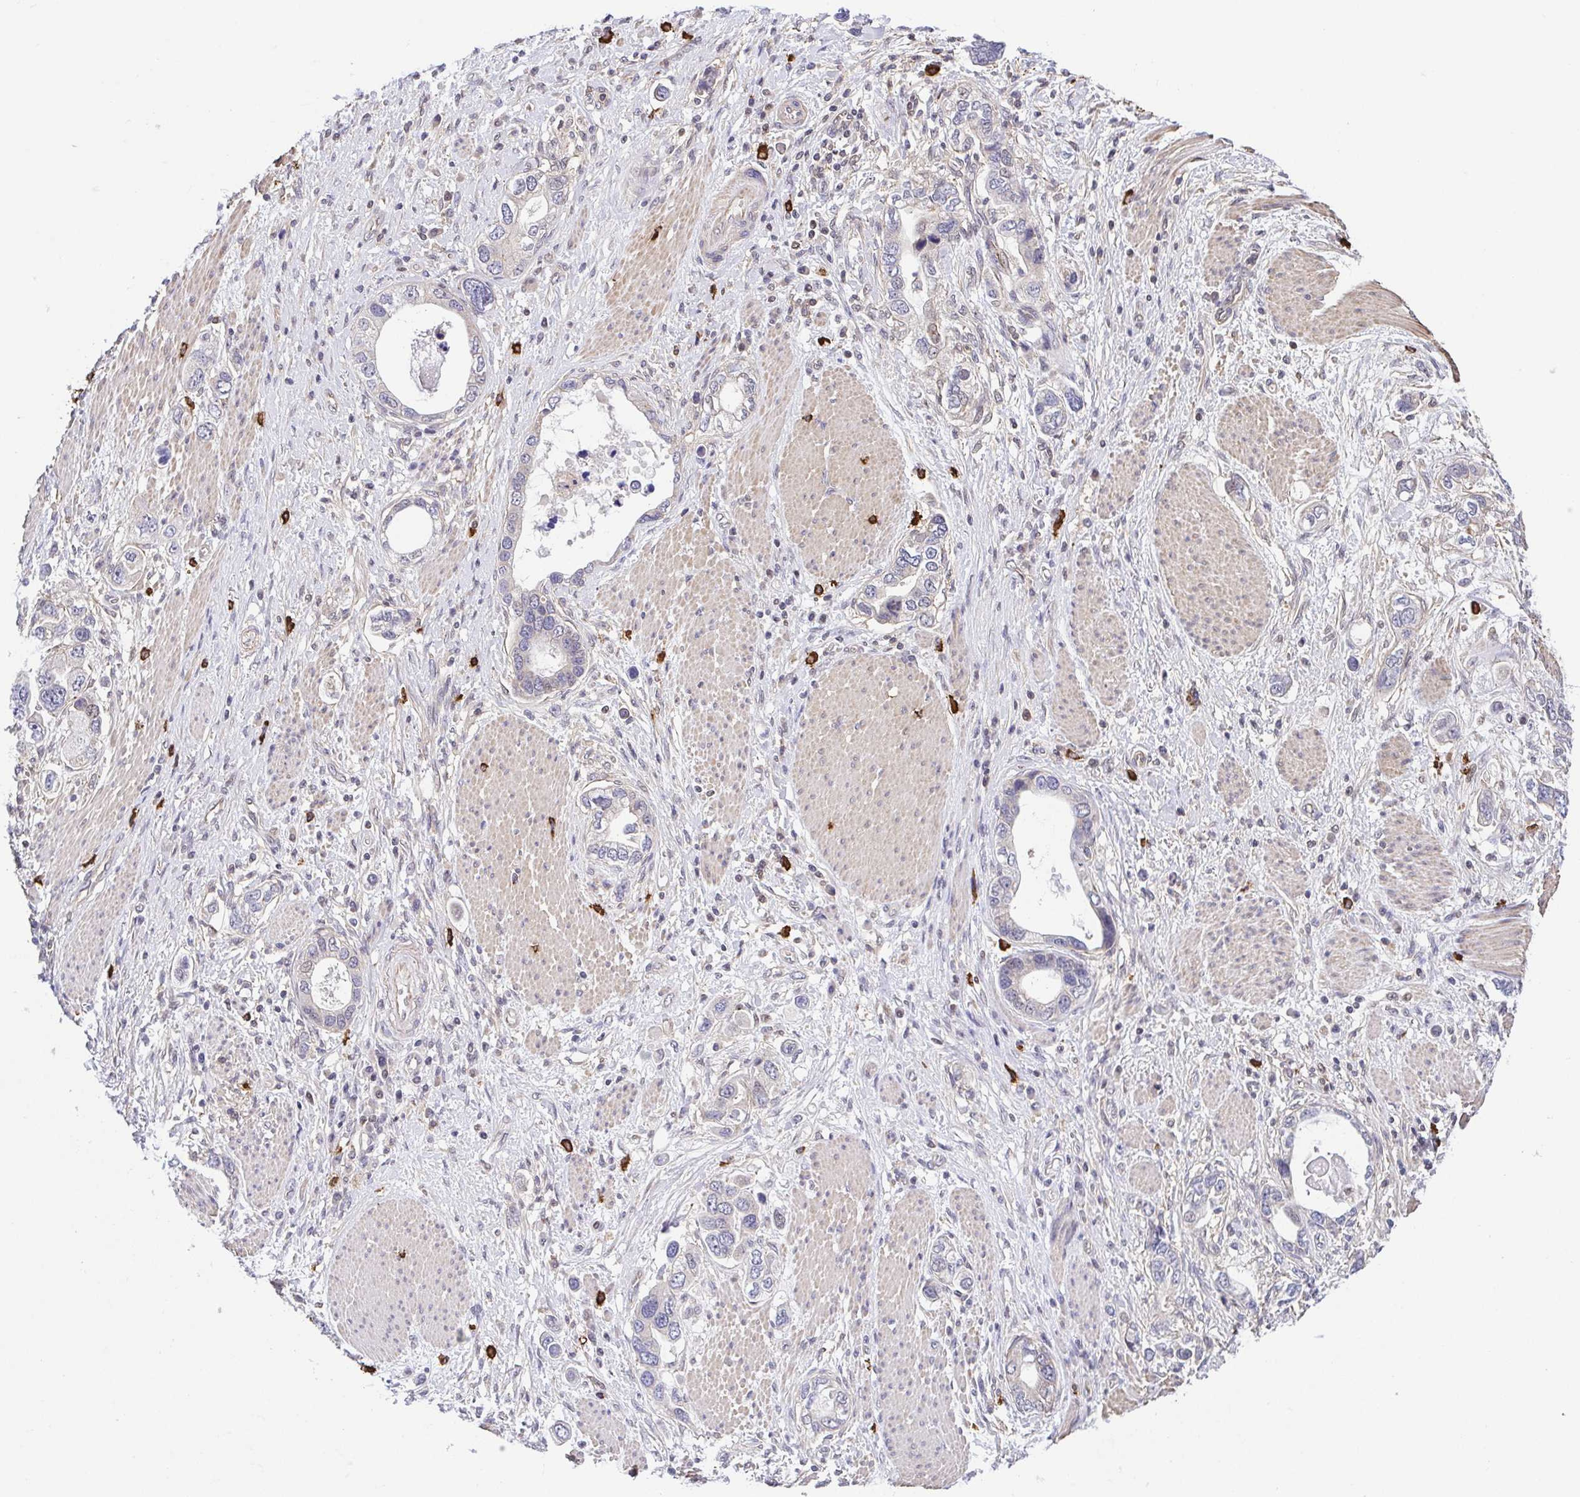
{"staining": {"intensity": "negative", "quantity": "none", "location": "none"}, "tissue": "stomach cancer", "cell_type": "Tumor cells", "image_type": "cancer", "snomed": [{"axis": "morphology", "description": "Adenocarcinoma, NOS"}, {"axis": "topography", "description": "Stomach, lower"}], "caption": "The IHC micrograph has no significant positivity in tumor cells of stomach cancer (adenocarcinoma) tissue. The staining was performed using DAB (3,3'-diaminobenzidine) to visualize the protein expression in brown, while the nuclei were stained in blue with hematoxylin (Magnification: 20x).", "gene": "PREPL", "patient": {"sex": "female", "age": 93}}